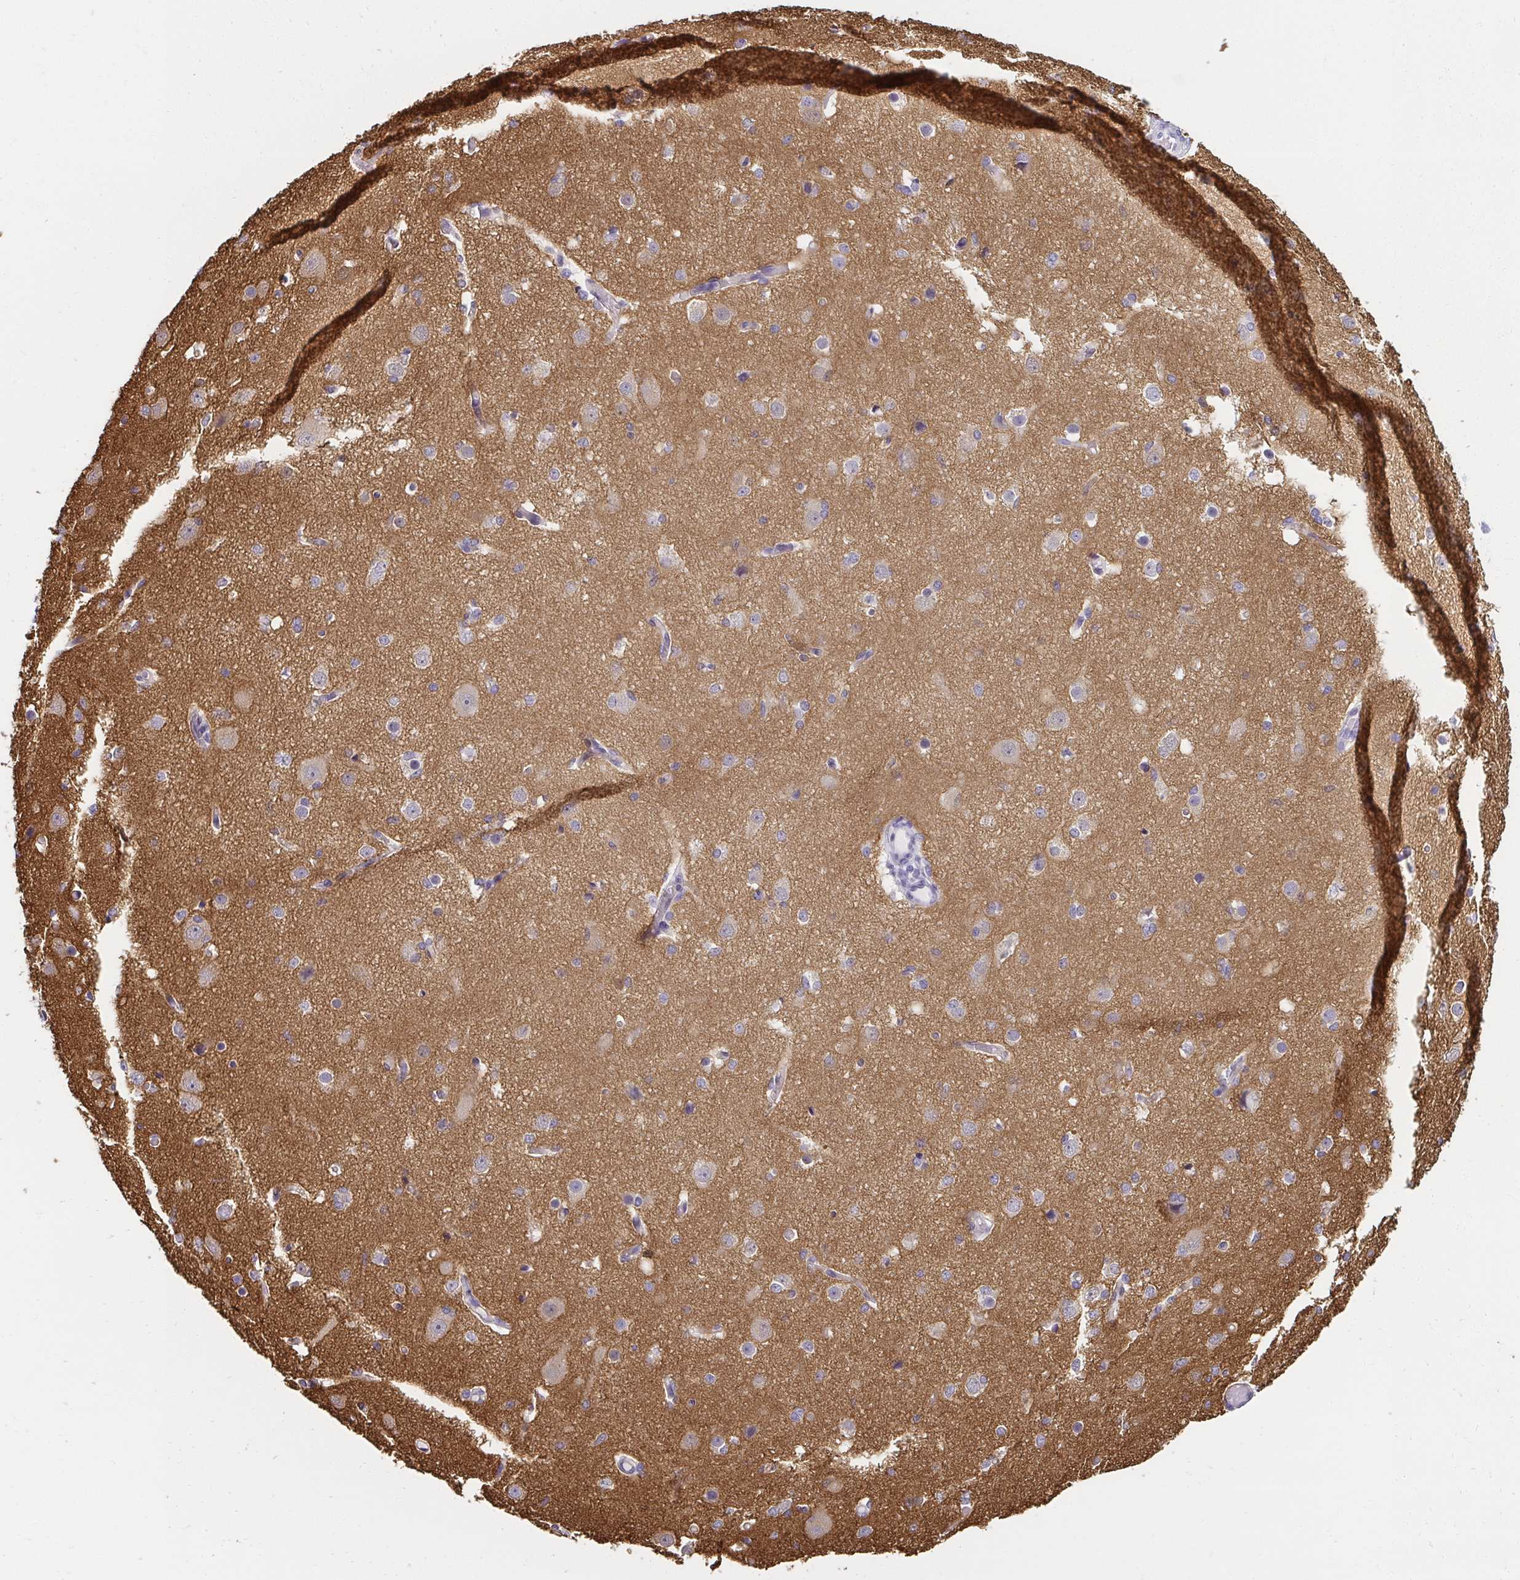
{"staining": {"intensity": "negative", "quantity": "none", "location": "none"}, "tissue": "cerebral cortex", "cell_type": "Endothelial cells", "image_type": "normal", "snomed": [{"axis": "morphology", "description": "Normal tissue, NOS"}, {"axis": "morphology", "description": "Inflammation, NOS"}, {"axis": "topography", "description": "Cerebral cortex"}], "caption": "A photomicrograph of human cerebral cortex is negative for staining in endothelial cells. (Immunohistochemistry, brightfield microscopy, high magnification).", "gene": "PDE2A", "patient": {"sex": "male", "age": 6}}